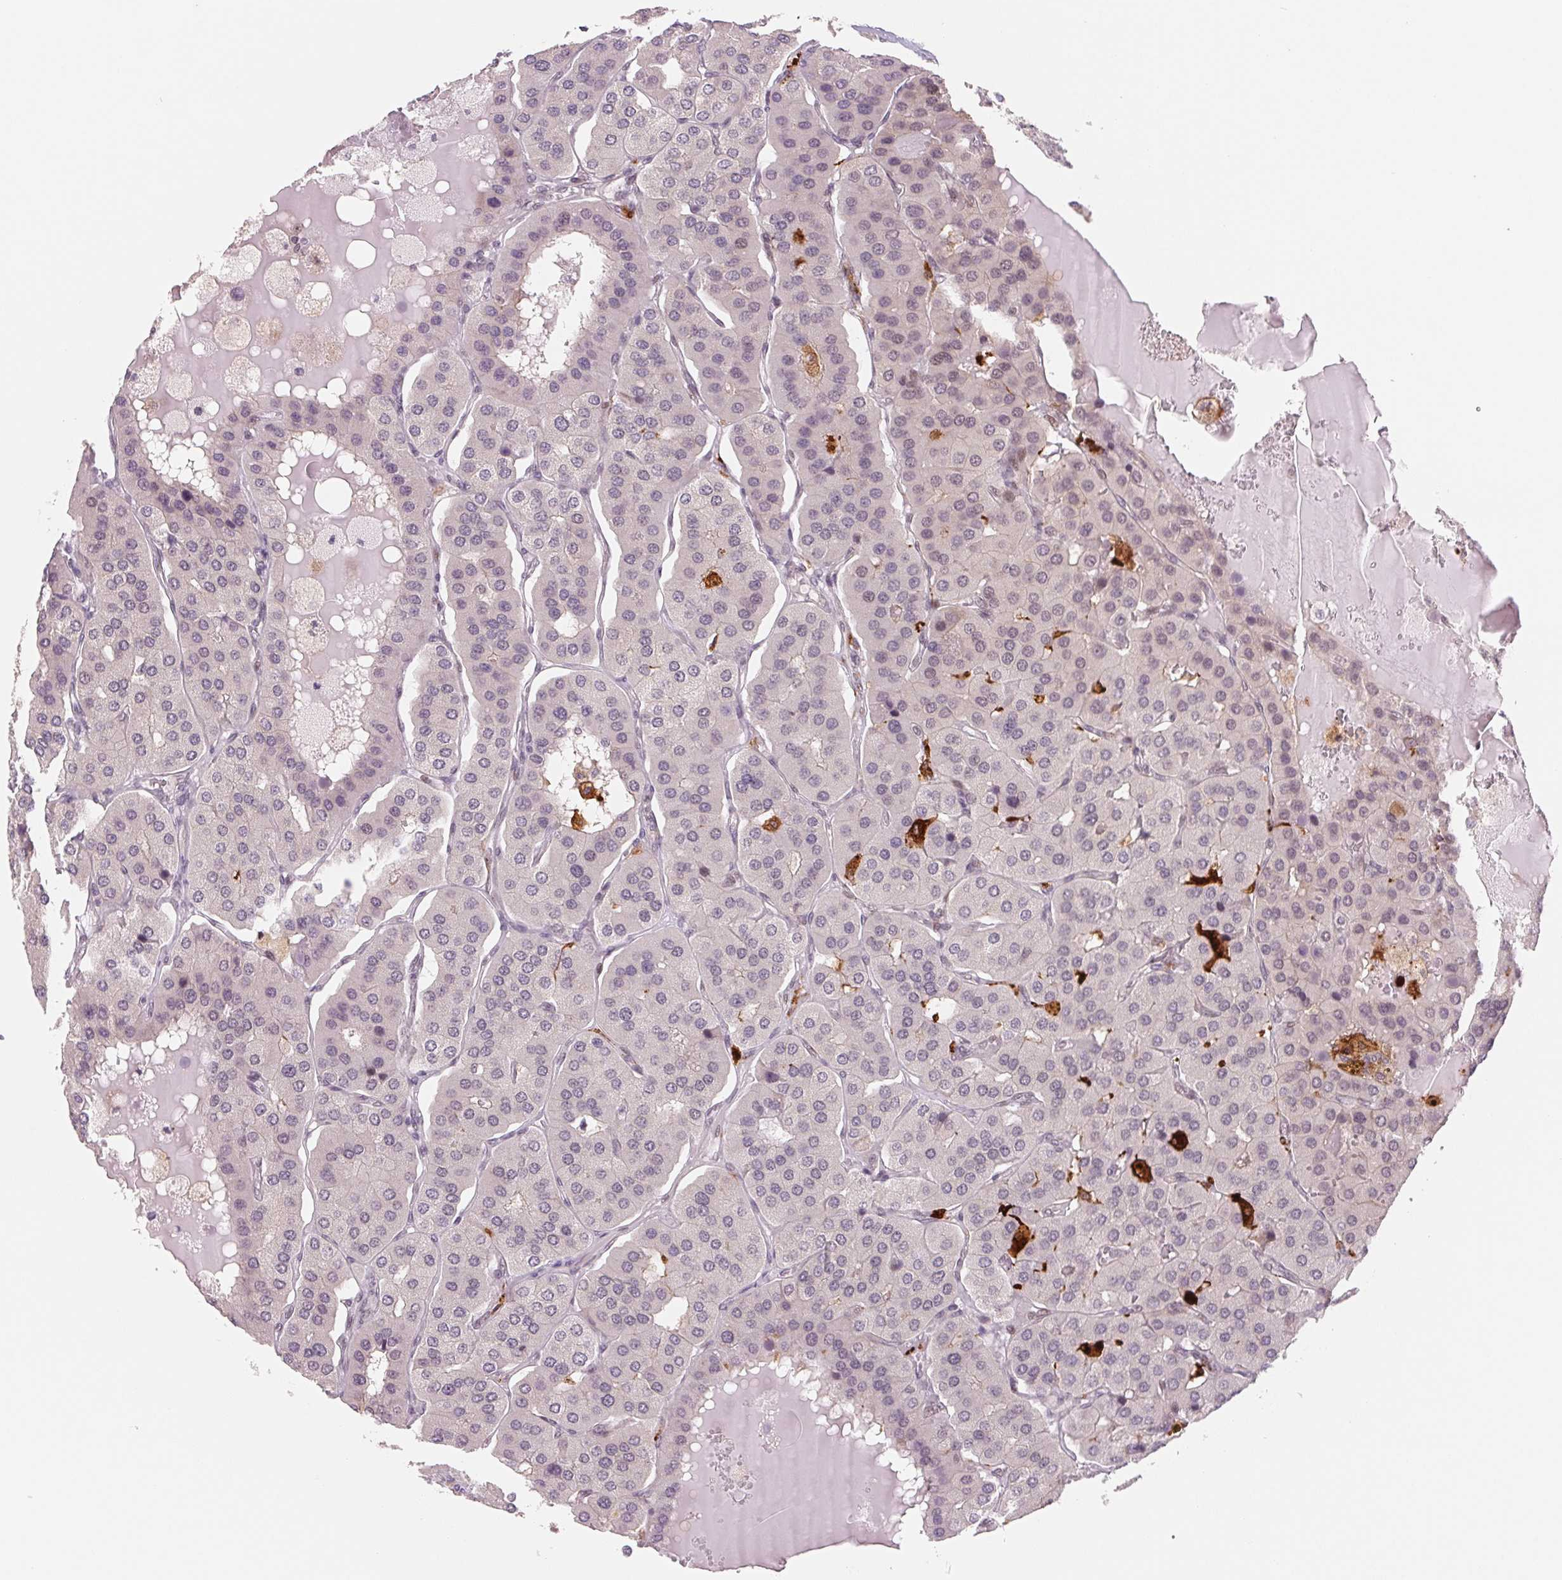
{"staining": {"intensity": "negative", "quantity": "none", "location": "none"}, "tissue": "parathyroid gland", "cell_type": "Glandular cells", "image_type": "normal", "snomed": [{"axis": "morphology", "description": "Normal tissue, NOS"}, {"axis": "morphology", "description": "Adenoma, NOS"}, {"axis": "topography", "description": "Parathyroid gland"}], "caption": "Immunohistochemistry (IHC) histopathology image of unremarkable parathyroid gland: human parathyroid gland stained with DAB reveals no significant protein expression in glandular cells.", "gene": "DNAJB6", "patient": {"sex": "female", "age": 86}}